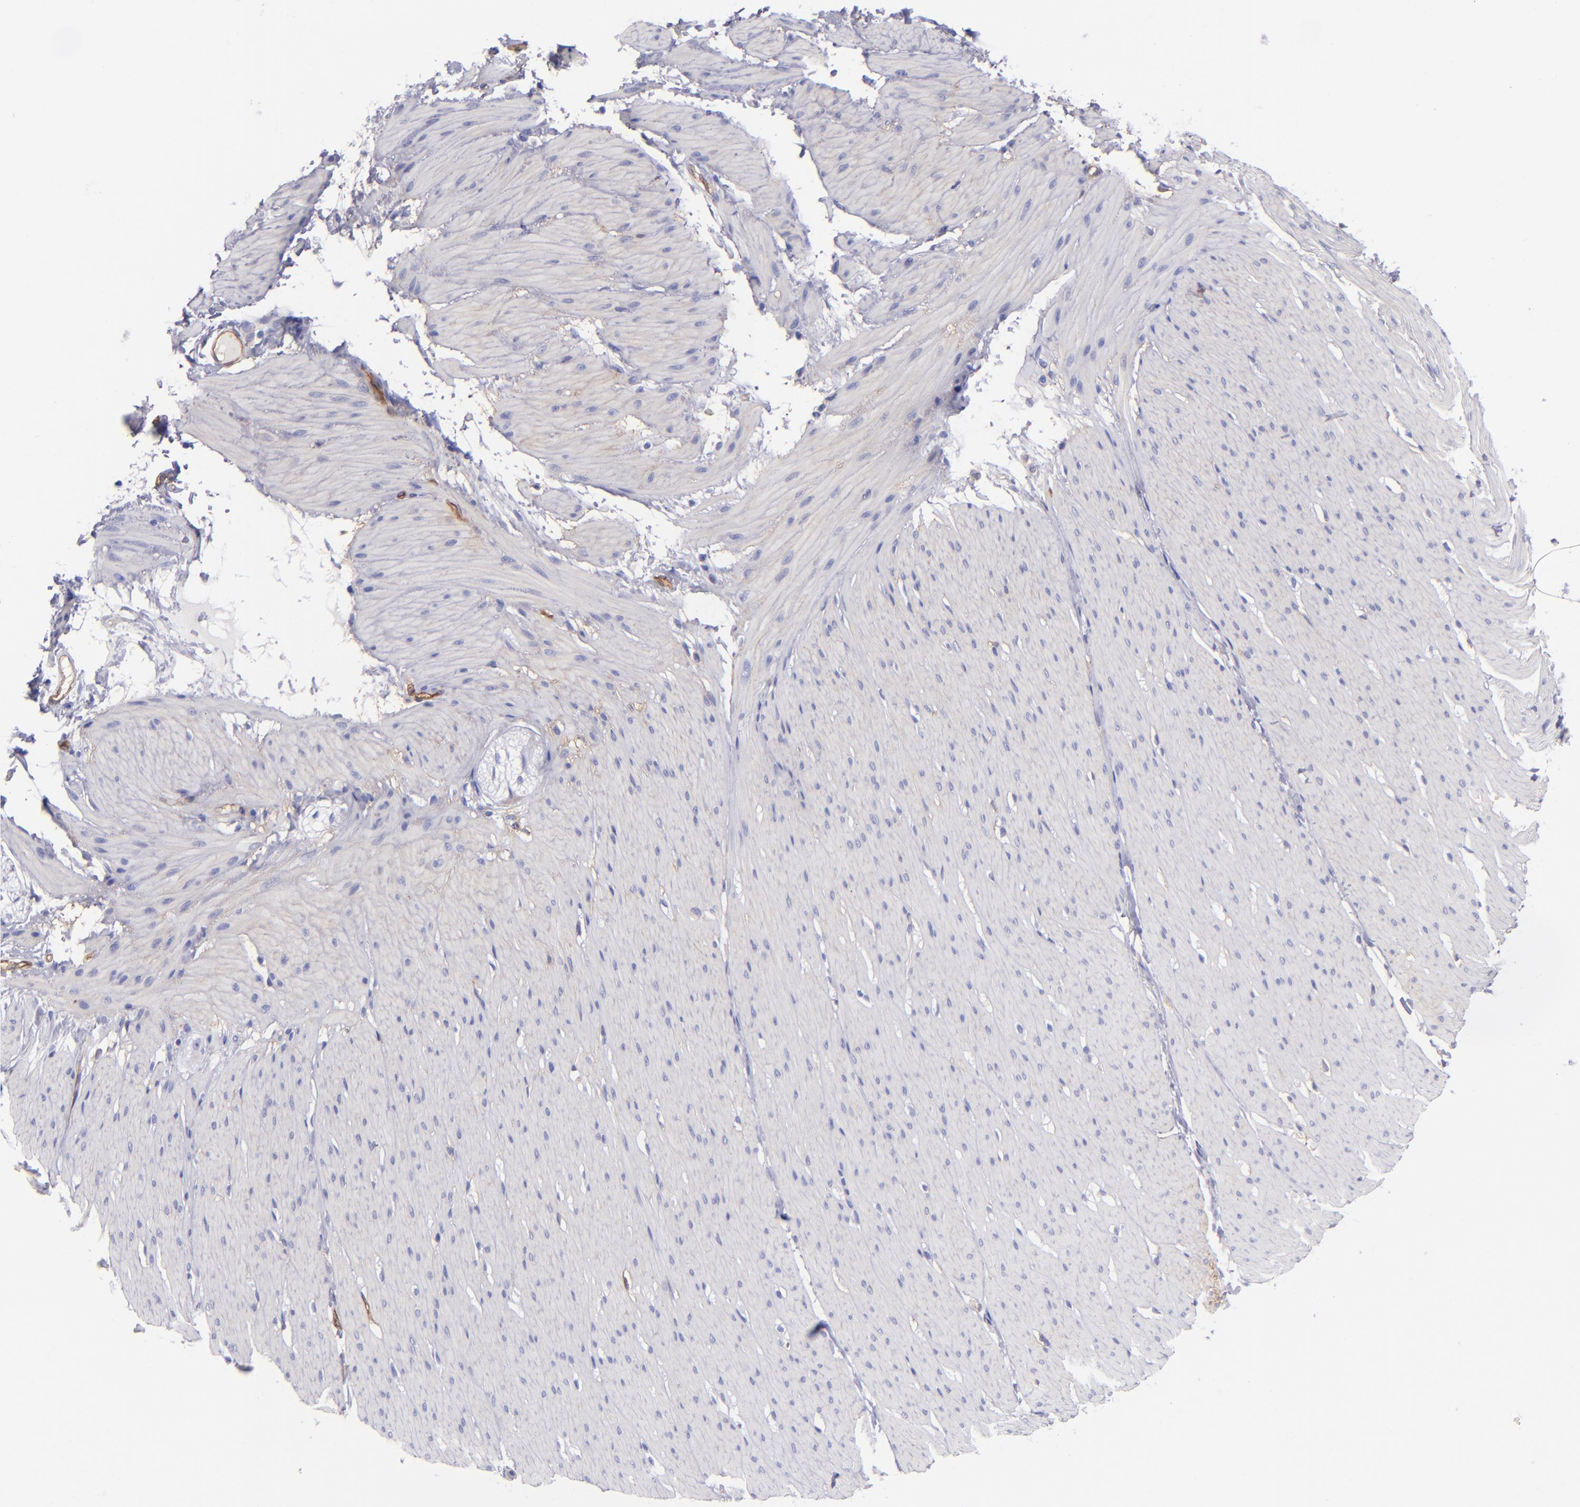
{"staining": {"intensity": "negative", "quantity": "none", "location": "none"}, "tissue": "smooth muscle", "cell_type": "Smooth muscle cells", "image_type": "normal", "snomed": [{"axis": "morphology", "description": "Normal tissue, NOS"}, {"axis": "topography", "description": "Smooth muscle"}, {"axis": "topography", "description": "Colon"}], "caption": "Human smooth muscle stained for a protein using immunohistochemistry (IHC) shows no expression in smooth muscle cells.", "gene": "ENTPD1", "patient": {"sex": "male", "age": 67}}